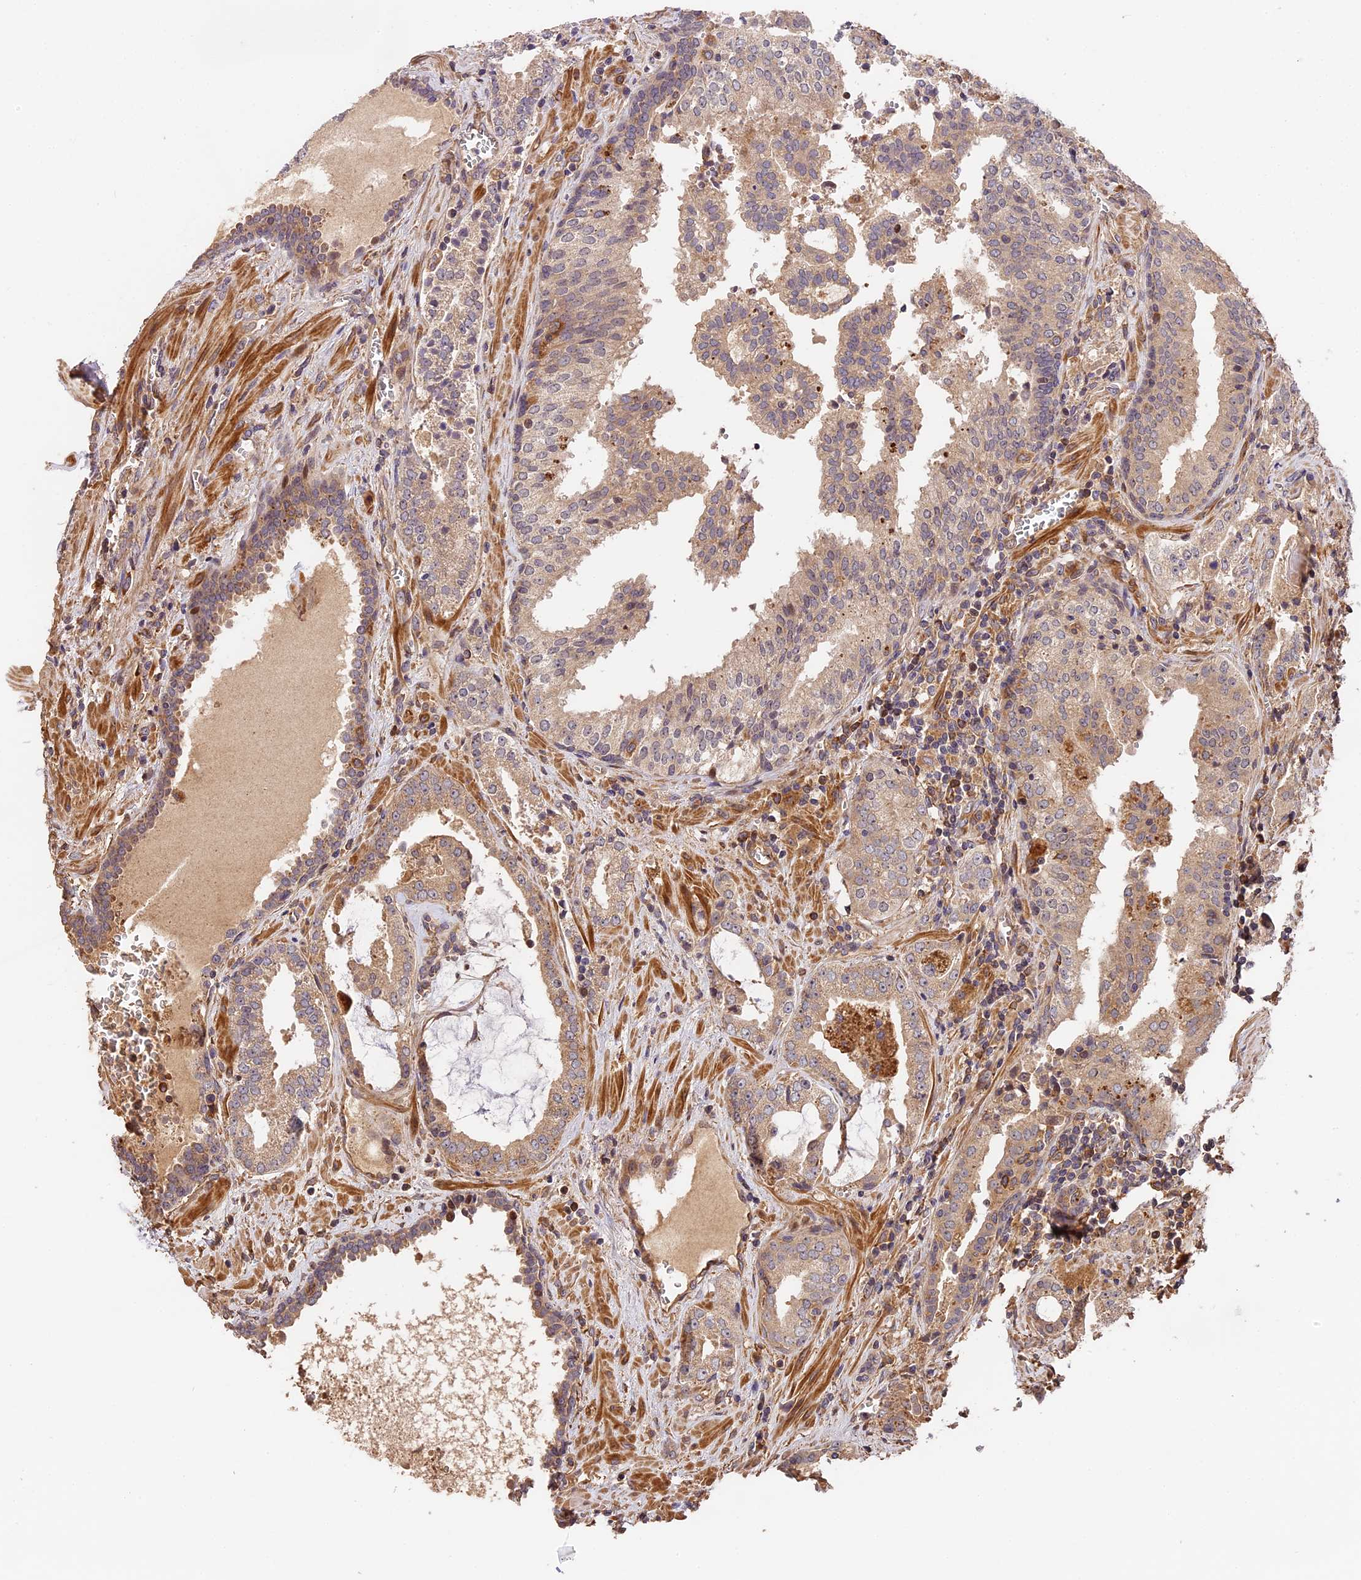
{"staining": {"intensity": "weak", "quantity": "25%-75%", "location": "cytoplasmic/membranous"}, "tissue": "prostate cancer", "cell_type": "Tumor cells", "image_type": "cancer", "snomed": [{"axis": "morphology", "description": "Adenocarcinoma, High grade"}, {"axis": "topography", "description": "Prostate"}], "caption": "Prostate high-grade adenocarcinoma stained with immunohistochemistry (IHC) shows weak cytoplasmic/membranous positivity in about 25%-75% of tumor cells. The staining was performed using DAB, with brown indicating positive protein expression. Nuclei are stained blue with hematoxylin.", "gene": "ARHGAP17", "patient": {"sex": "male", "age": 68}}